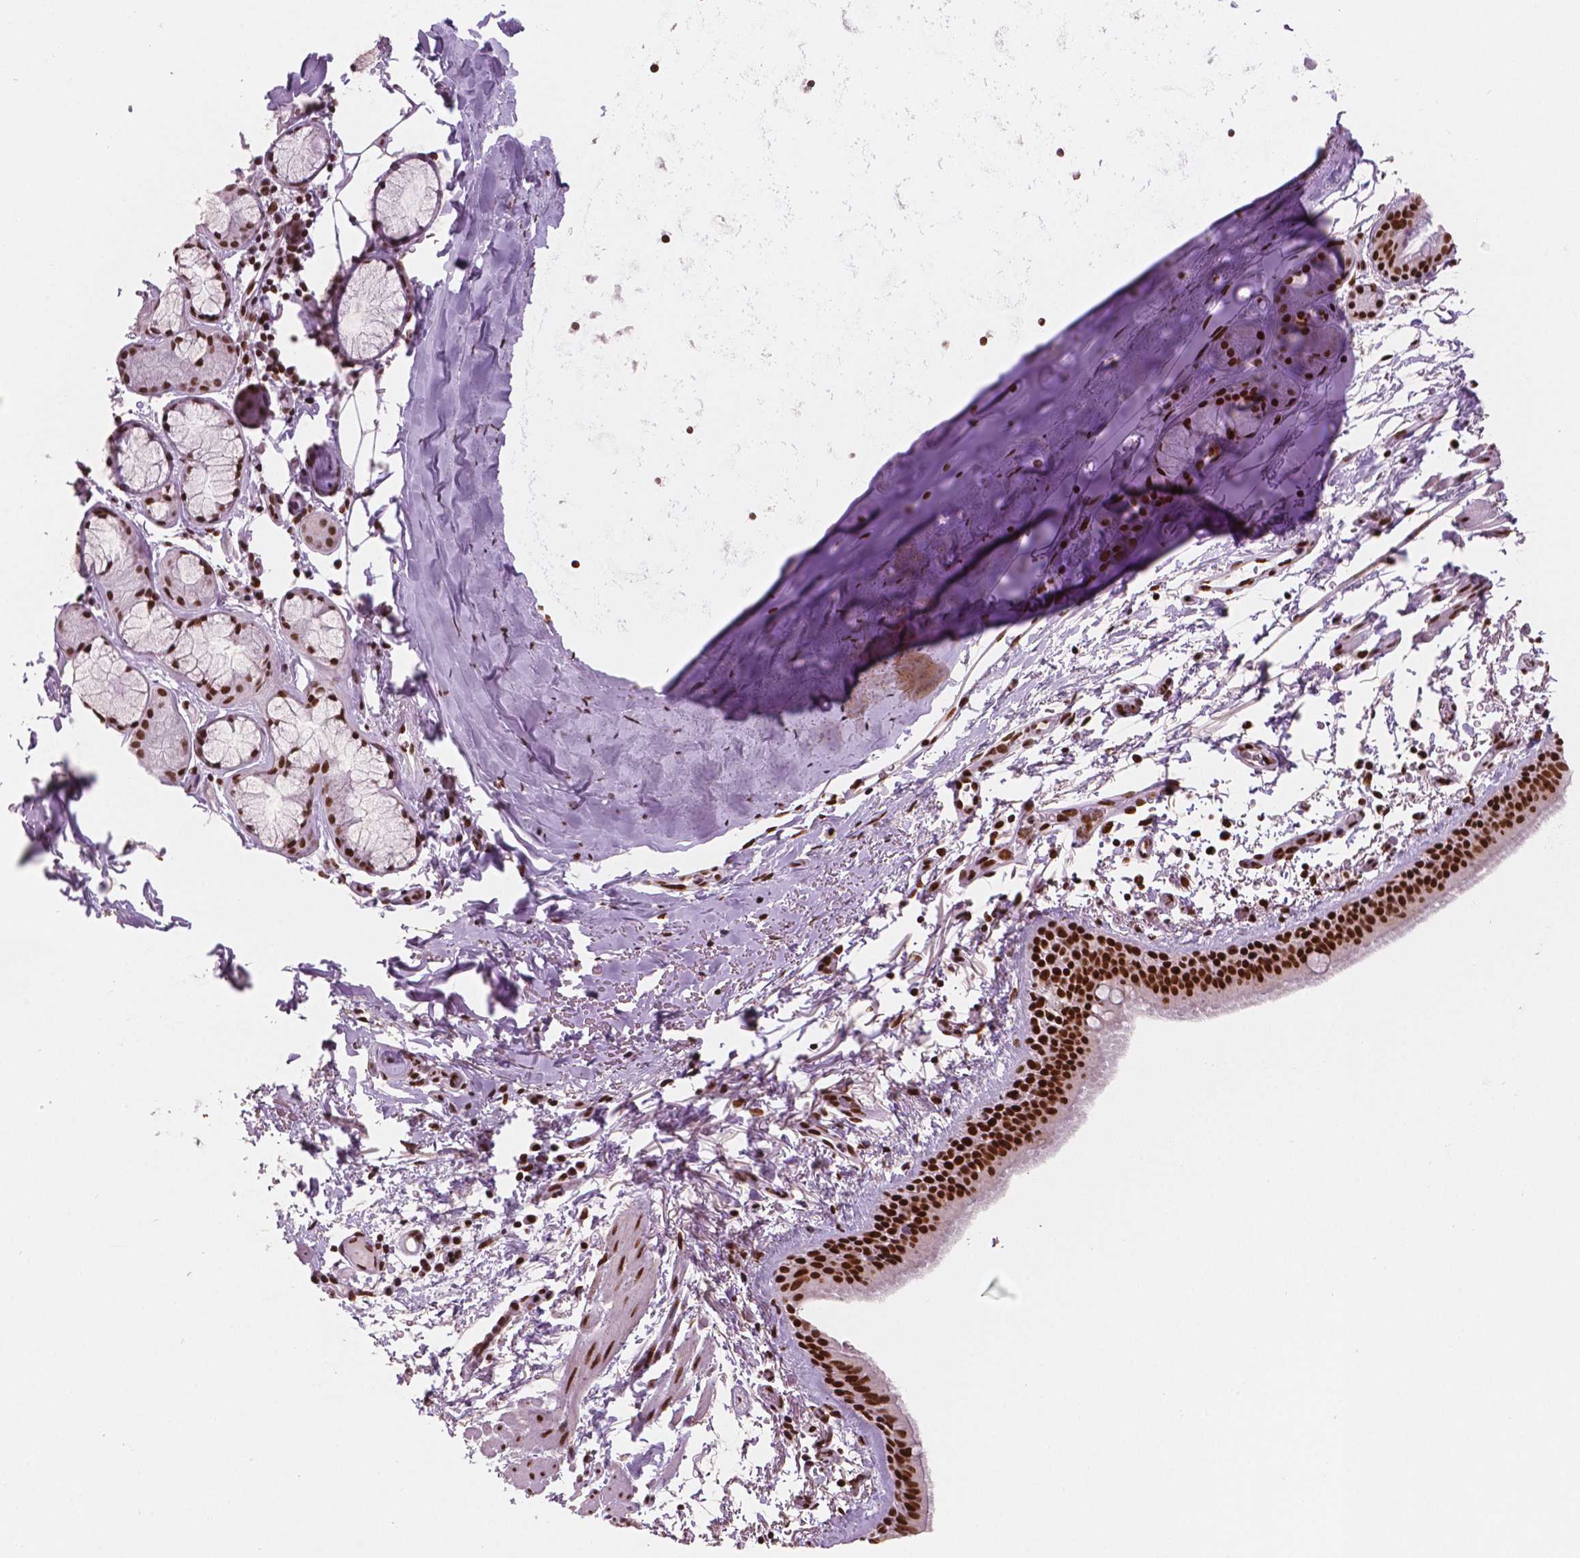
{"staining": {"intensity": "strong", "quantity": ">75%", "location": "nuclear"}, "tissue": "bronchus", "cell_type": "Respiratory epithelial cells", "image_type": "normal", "snomed": [{"axis": "morphology", "description": "Normal tissue, NOS"}, {"axis": "topography", "description": "Bronchus"}], "caption": "DAB immunohistochemical staining of unremarkable human bronchus reveals strong nuclear protein expression in approximately >75% of respiratory epithelial cells.", "gene": "BRD4", "patient": {"sex": "female", "age": 61}}